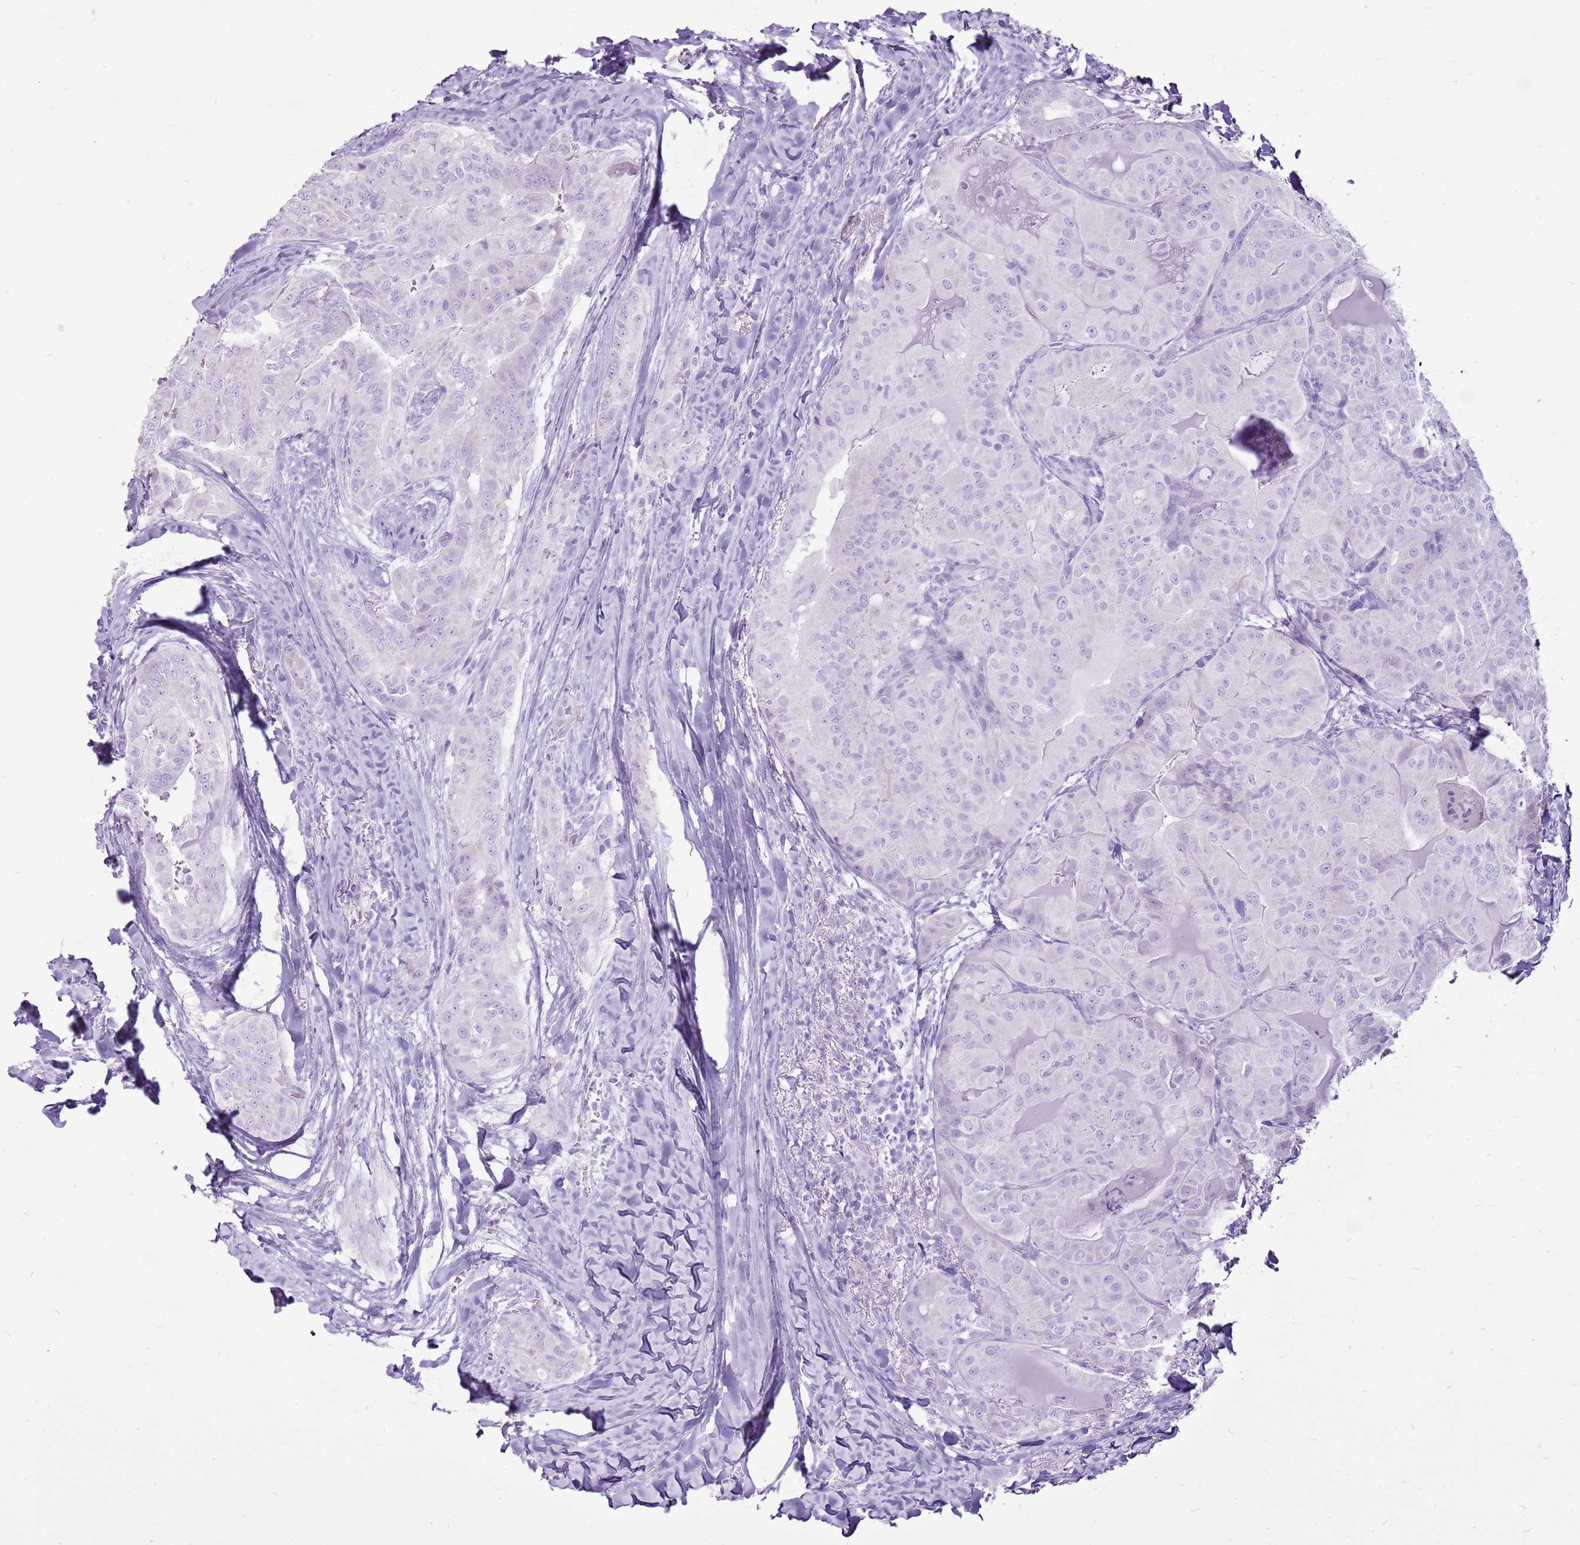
{"staining": {"intensity": "negative", "quantity": "none", "location": "none"}, "tissue": "thyroid cancer", "cell_type": "Tumor cells", "image_type": "cancer", "snomed": [{"axis": "morphology", "description": "Papillary adenocarcinoma, NOS"}, {"axis": "topography", "description": "Thyroid gland"}], "caption": "Immunohistochemistry photomicrograph of neoplastic tissue: thyroid cancer (papillary adenocarcinoma) stained with DAB (3,3'-diaminobenzidine) demonstrates no significant protein positivity in tumor cells. (DAB immunohistochemistry visualized using brightfield microscopy, high magnification).", "gene": "CNFN", "patient": {"sex": "female", "age": 68}}